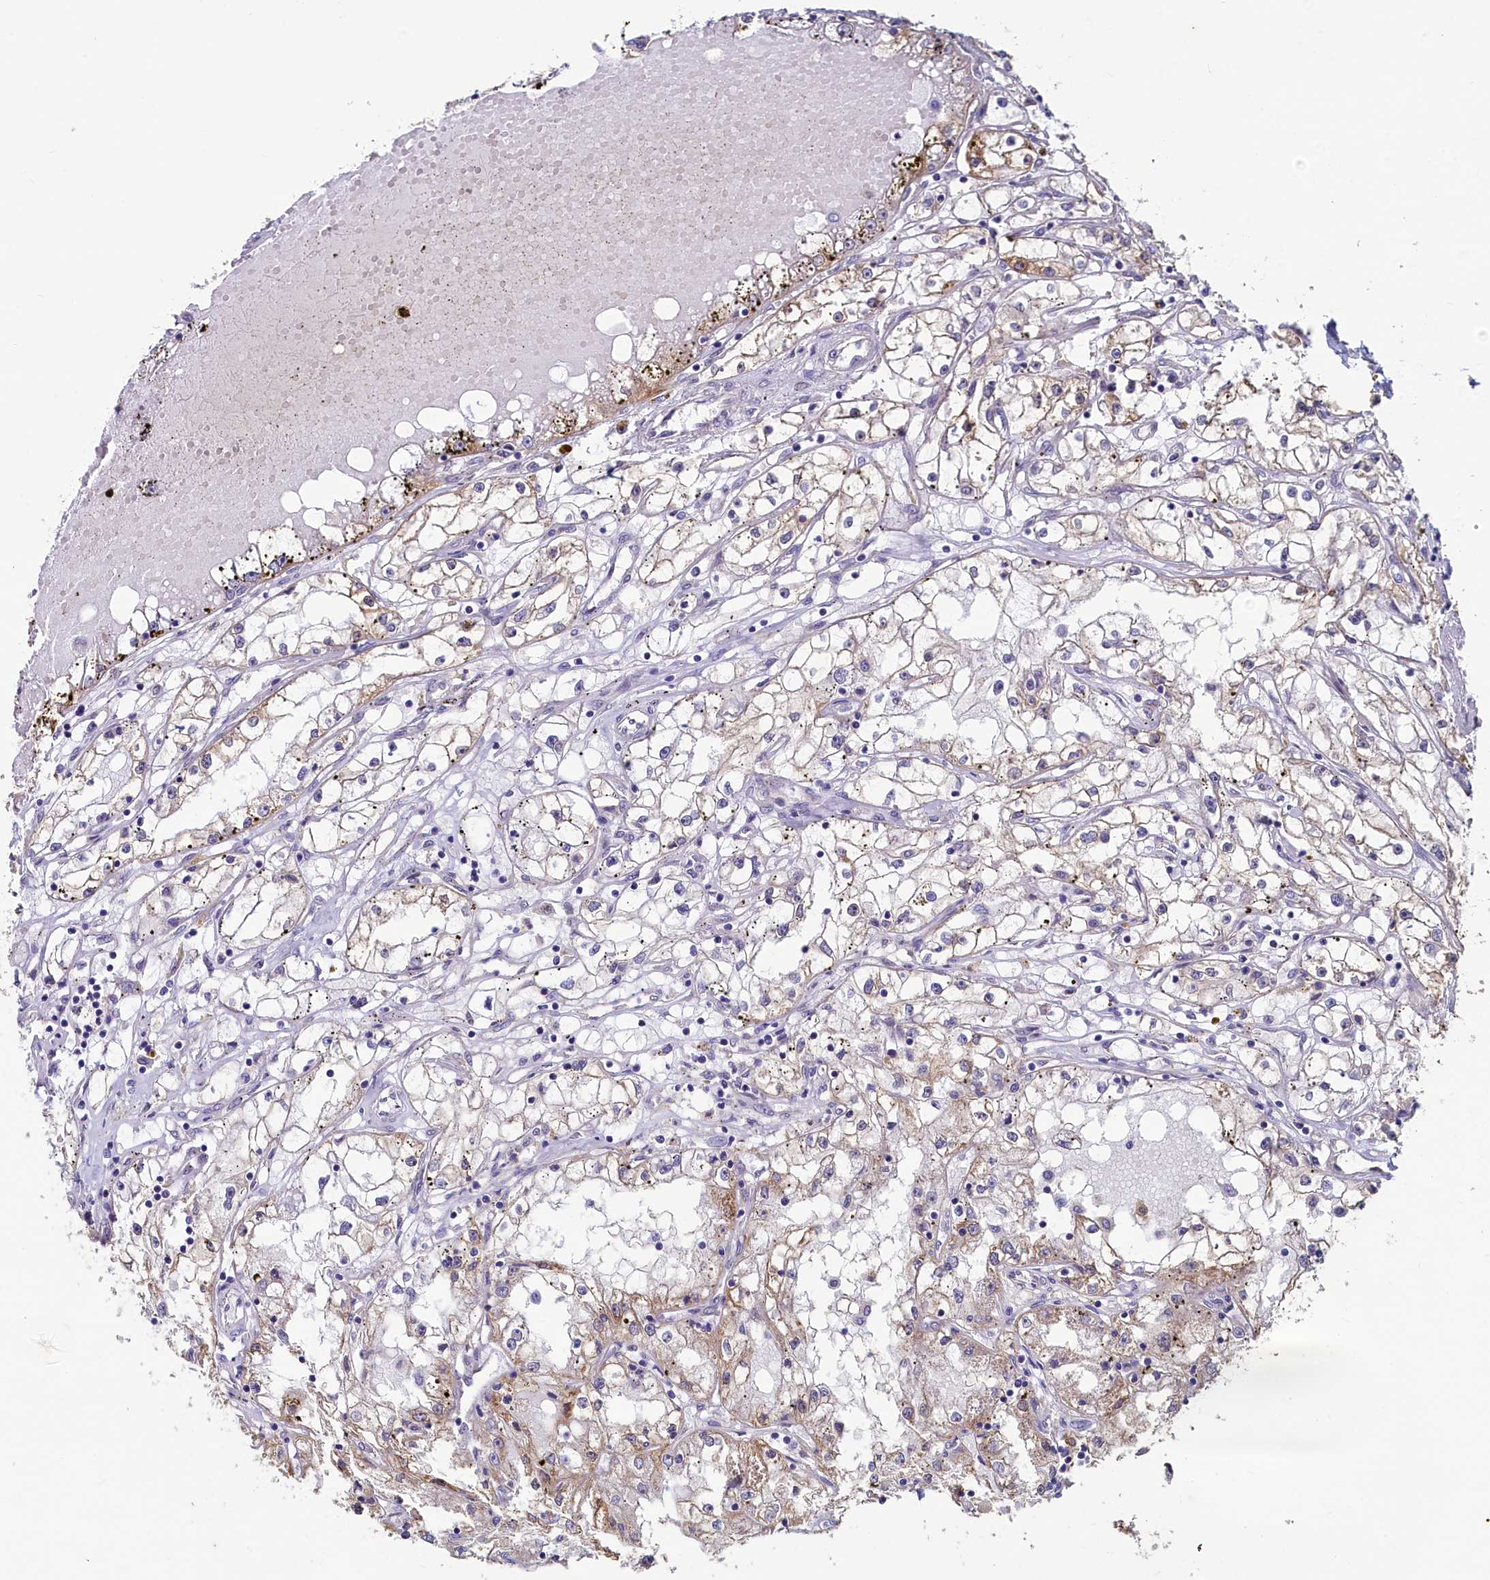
{"staining": {"intensity": "moderate", "quantity": "<25%", "location": "cytoplasmic/membranous"}, "tissue": "renal cancer", "cell_type": "Tumor cells", "image_type": "cancer", "snomed": [{"axis": "morphology", "description": "Adenocarcinoma, NOS"}, {"axis": "topography", "description": "Kidney"}], "caption": "About <25% of tumor cells in renal cancer display moderate cytoplasmic/membranous protein positivity as visualized by brown immunohistochemical staining.", "gene": "SPATA2L", "patient": {"sex": "male", "age": 56}}